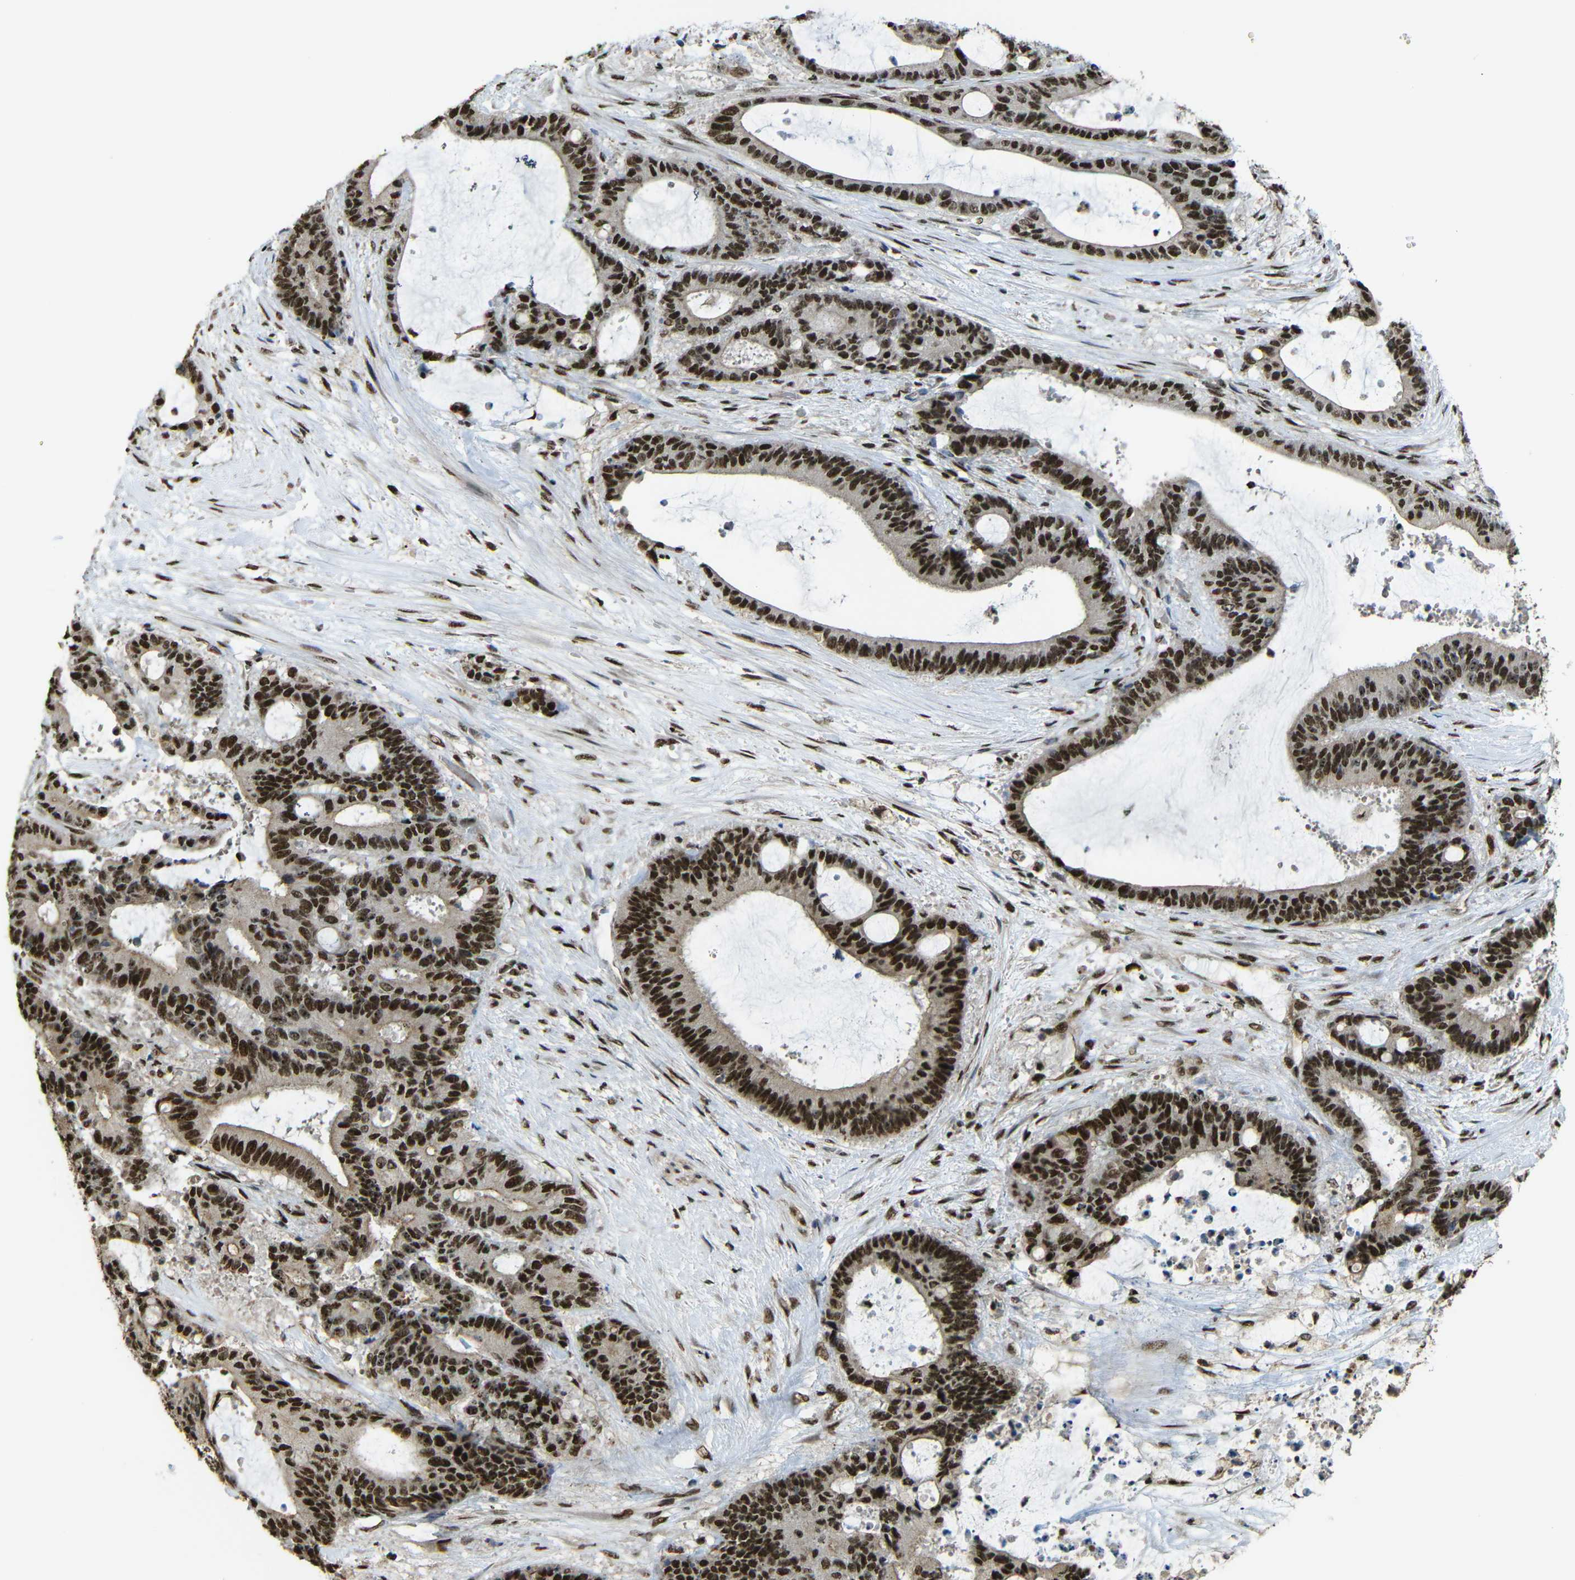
{"staining": {"intensity": "strong", "quantity": ">75%", "location": "cytoplasmic/membranous,nuclear"}, "tissue": "liver cancer", "cell_type": "Tumor cells", "image_type": "cancer", "snomed": [{"axis": "morphology", "description": "Normal tissue, NOS"}, {"axis": "morphology", "description": "Cholangiocarcinoma"}, {"axis": "topography", "description": "Liver"}, {"axis": "topography", "description": "Peripheral nerve tissue"}], "caption": "Immunohistochemical staining of human cholangiocarcinoma (liver) demonstrates high levels of strong cytoplasmic/membranous and nuclear expression in about >75% of tumor cells.", "gene": "TCF7L2", "patient": {"sex": "female", "age": 73}}